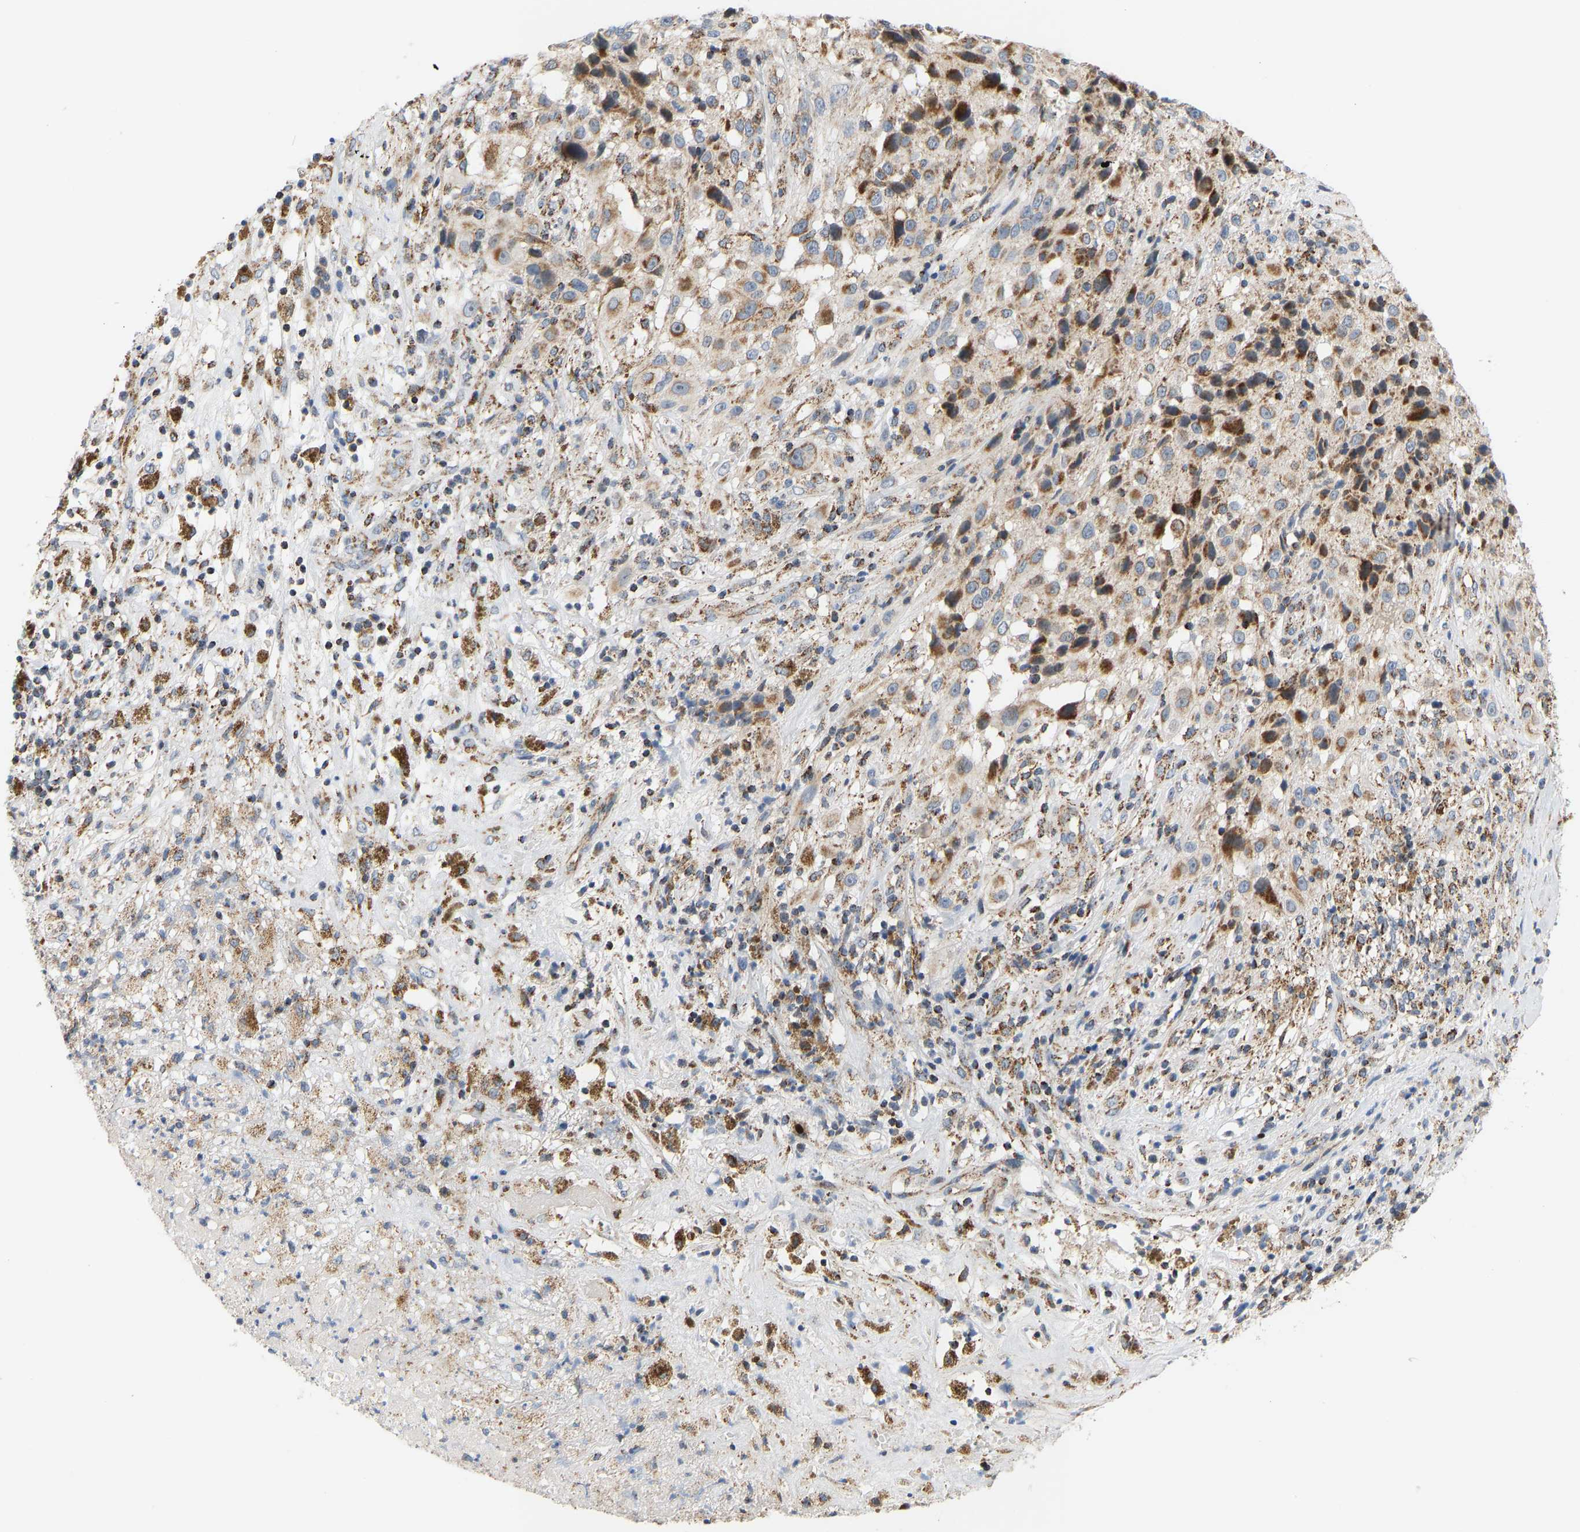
{"staining": {"intensity": "moderate", "quantity": ">75%", "location": "cytoplasmic/membranous"}, "tissue": "melanoma", "cell_type": "Tumor cells", "image_type": "cancer", "snomed": [{"axis": "morphology", "description": "Necrosis, NOS"}, {"axis": "morphology", "description": "Malignant melanoma, NOS"}, {"axis": "topography", "description": "Skin"}], "caption": "About >75% of tumor cells in melanoma show moderate cytoplasmic/membranous protein positivity as visualized by brown immunohistochemical staining.", "gene": "GPSM2", "patient": {"sex": "female", "age": 87}}